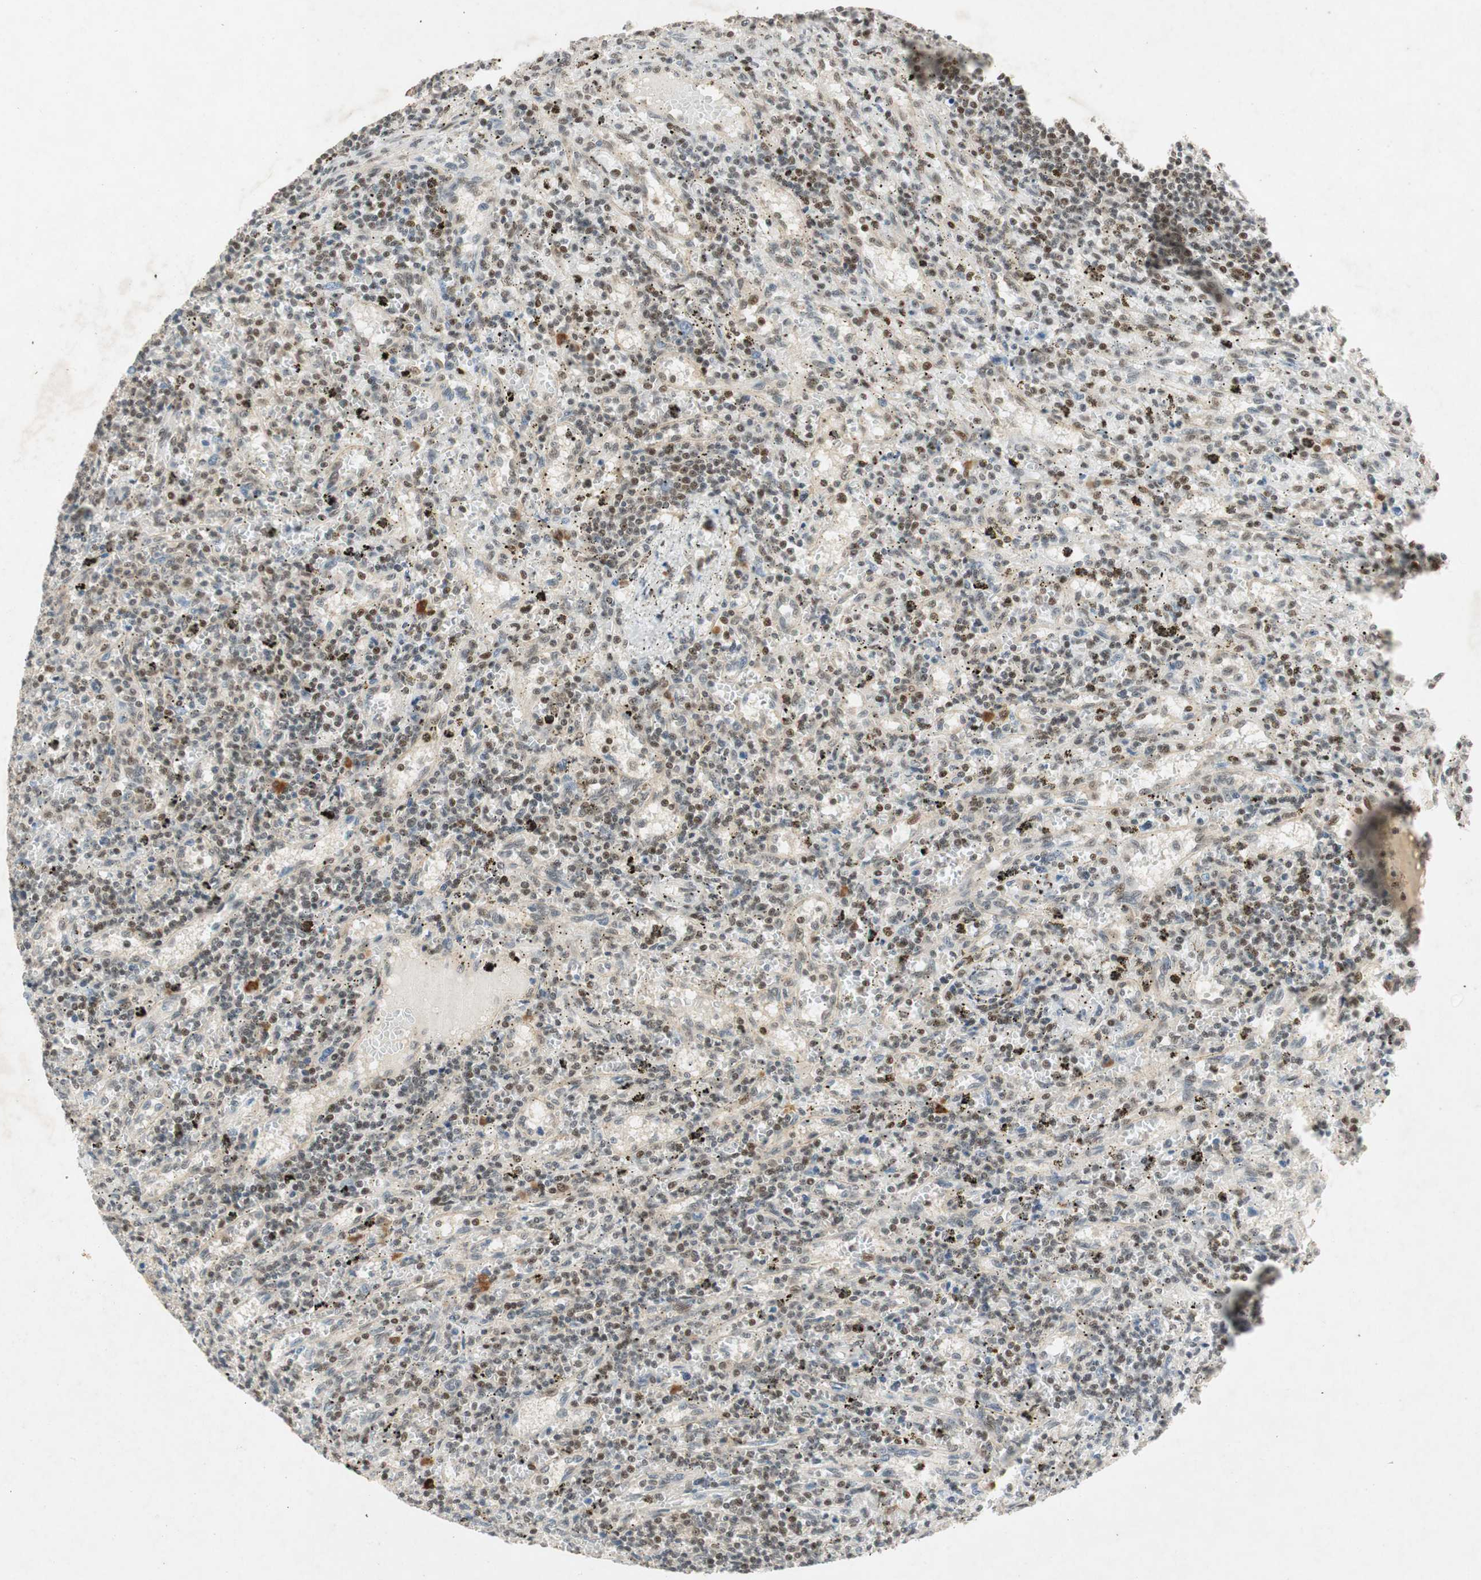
{"staining": {"intensity": "moderate", "quantity": "25%-75%", "location": "nuclear"}, "tissue": "lymphoma", "cell_type": "Tumor cells", "image_type": "cancer", "snomed": [{"axis": "morphology", "description": "Malignant lymphoma, non-Hodgkin's type, Low grade"}, {"axis": "topography", "description": "Spleen"}], "caption": "A micrograph of low-grade malignant lymphoma, non-Hodgkin's type stained for a protein reveals moderate nuclear brown staining in tumor cells. Using DAB (brown) and hematoxylin (blue) stains, captured at high magnification using brightfield microscopy.", "gene": "NCBP3", "patient": {"sex": "male", "age": 76}}